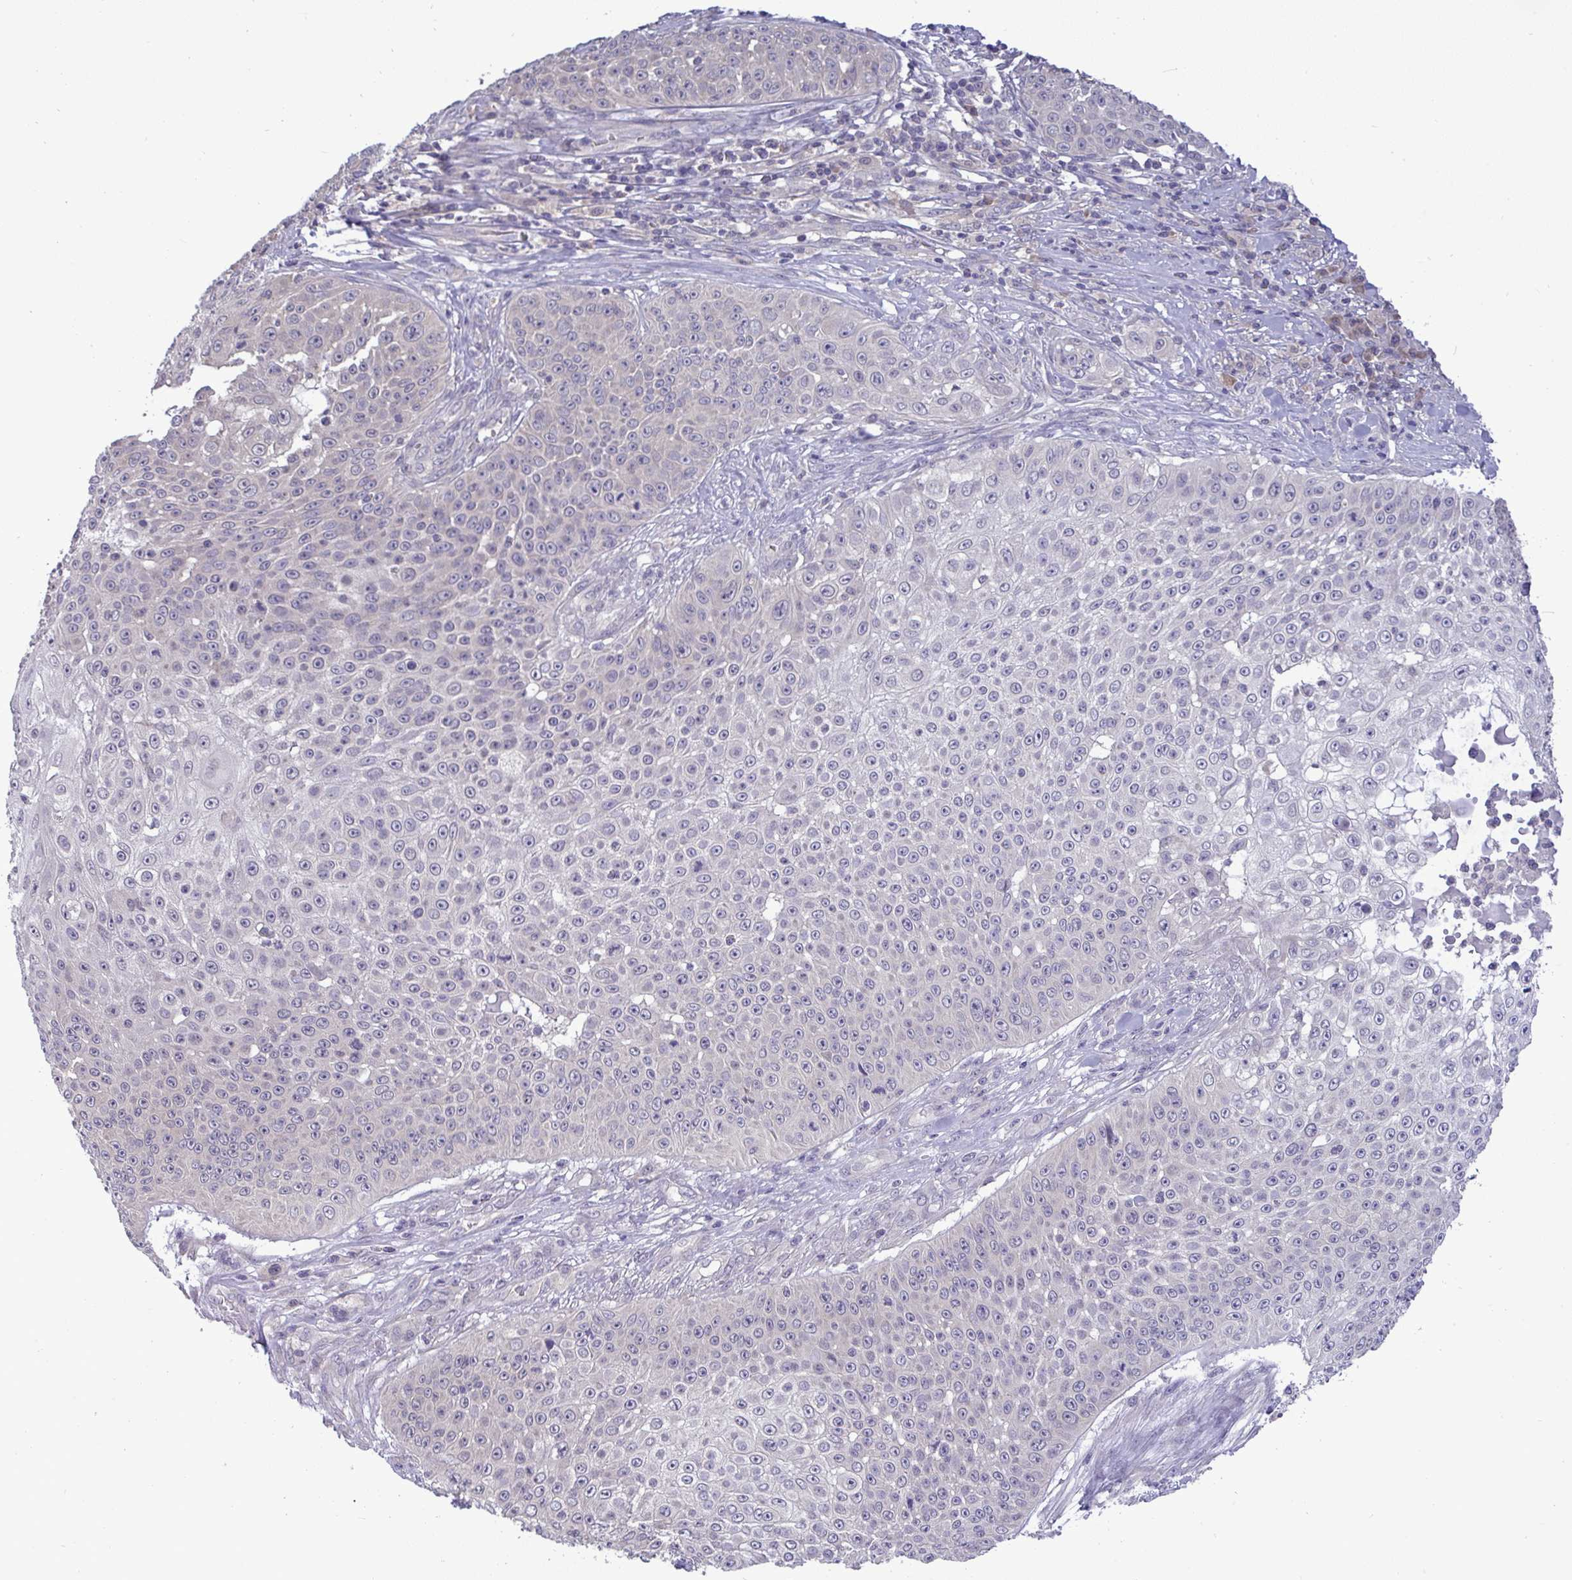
{"staining": {"intensity": "negative", "quantity": "none", "location": "none"}, "tissue": "skin cancer", "cell_type": "Tumor cells", "image_type": "cancer", "snomed": [{"axis": "morphology", "description": "Squamous cell carcinoma, NOS"}, {"axis": "topography", "description": "Skin"}], "caption": "IHC image of squamous cell carcinoma (skin) stained for a protein (brown), which displays no staining in tumor cells.", "gene": "TMEM41A", "patient": {"sex": "male", "age": 24}}